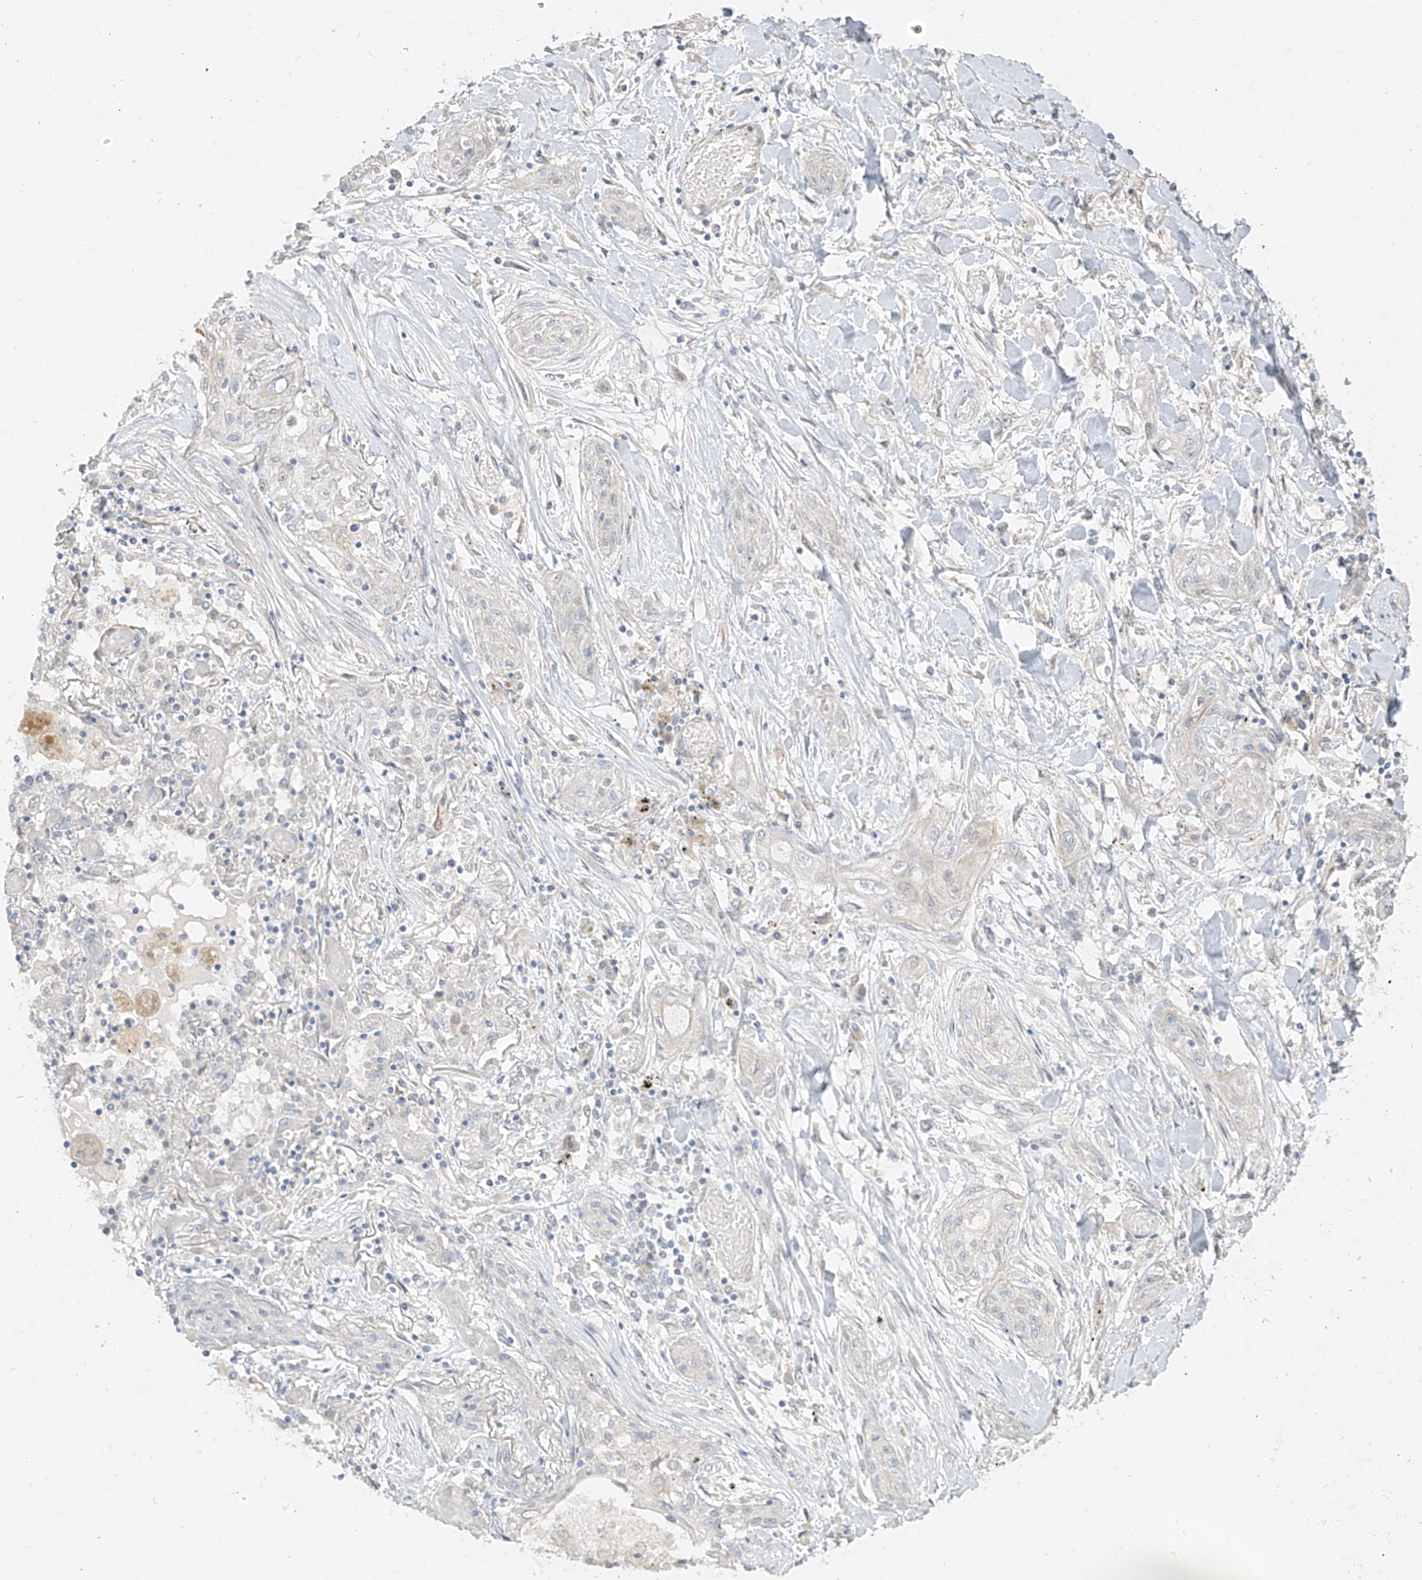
{"staining": {"intensity": "negative", "quantity": "none", "location": "none"}, "tissue": "lung cancer", "cell_type": "Tumor cells", "image_type": "cancer", "snomed": [{"axis": "morphology", "description": "Squamous cell carcinoma, NOS"}, {"axis": "topography", "description": "Lung"}], "caption": "Immunohistochemistry of human lung cancer displays no staining in tumor cells.", "gene": "DCDC2", "patient": {"sex": "female", "age": 47}}